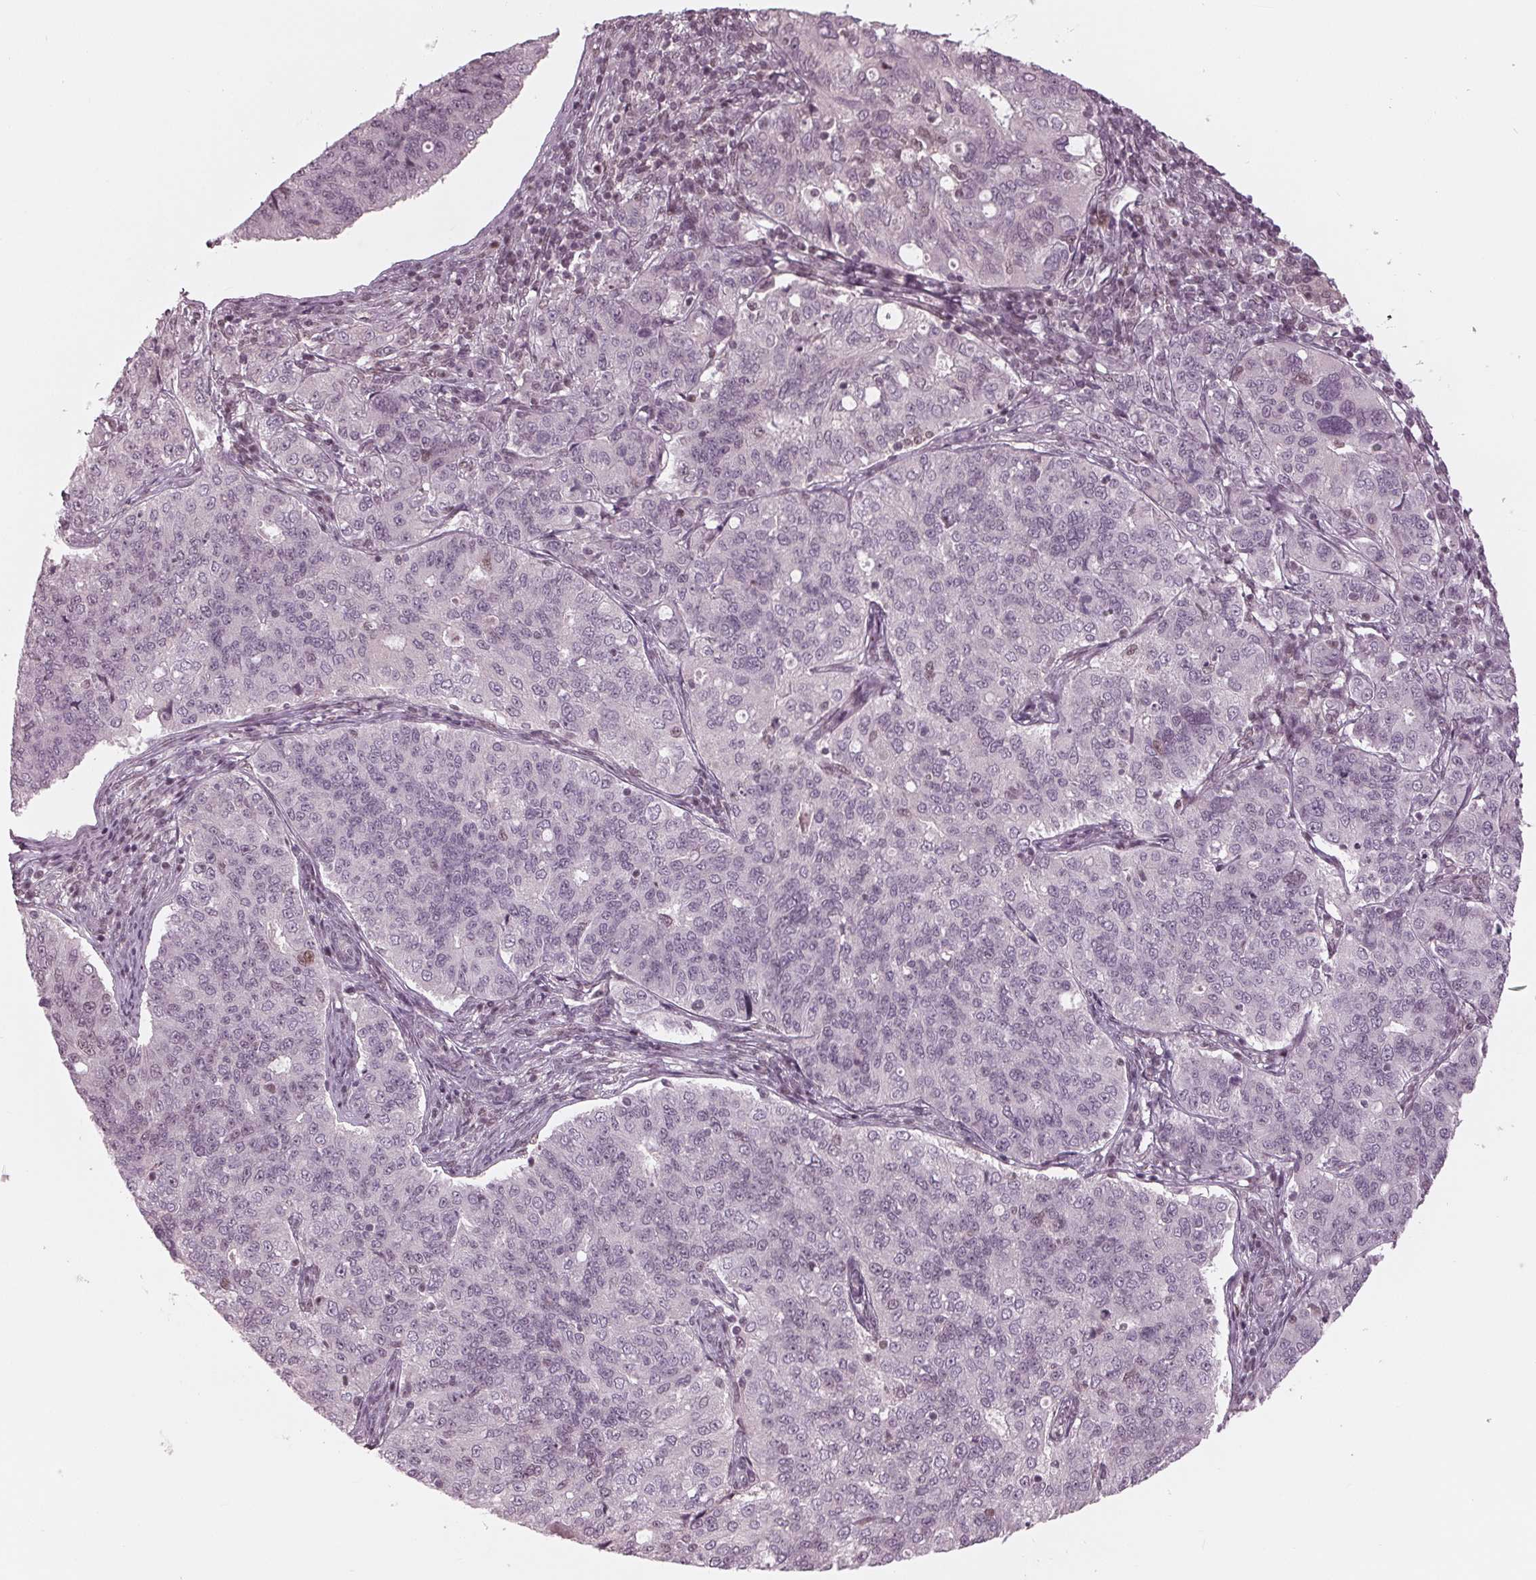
{"staining": {"intensity": "negative", "quantity": "none", "location": "none"}, "tissue": "endometrial cancer", "cell_type": "Tumor cells", "image_type": "cancer", "snomed": [{"axis": "morphology", "description": "Adenocarcinoma, NOS"}, {"axis": "topography", "description": "Endometrium"}], "caption": "Adenocarcinoma (endometrial) was stained to show a protein in brown. There is no significant expression in tumor cells.", "gene": "DNMT3L", "patient": {"sex": "female", "age": 43}}